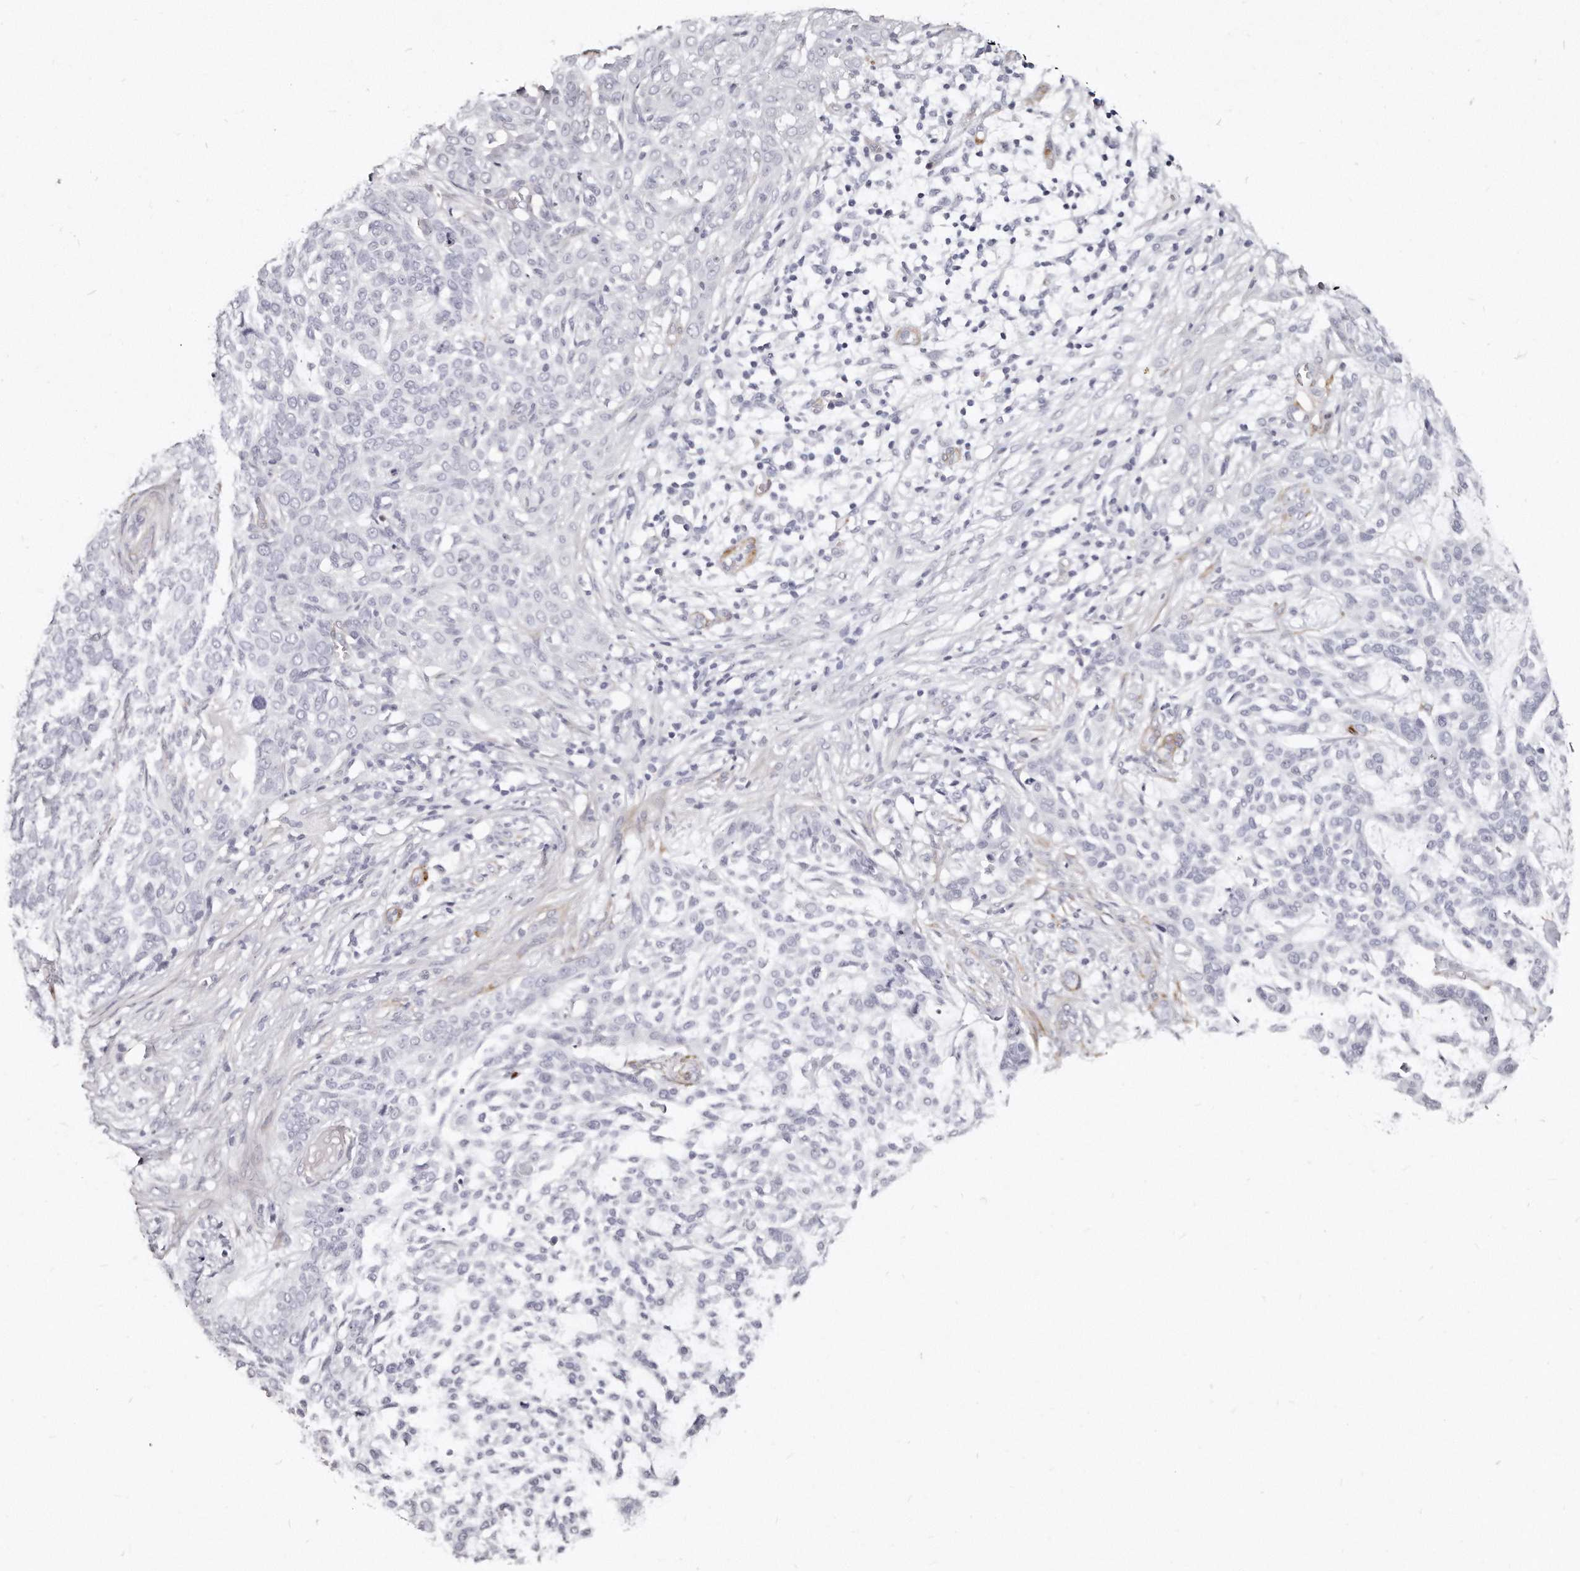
{"staining": {"intensity": "negative", "quantity": "none", "location": "none"}, "tissue": "skin cancer", "cell_type": "Tumor cells", "image_type": "cancer", "snomed": [{"axis": "morphology", "description": "Basal cell carcinoma"}, {"axis": "topography", "description": "Skin"}], "caption": "High power microscopy micrograph of an immunohistochemistry (IHC) photomicrograph of skin cancer, revealing no significant expression in tumor cells. The staining is performed using DAB (3,3'-diaminobenzidine) brown chromogen with nuclei counter-stained in using hematoxylin.", "gene": "LMOD1", "patient": {"sex": "female", "age": 64}}